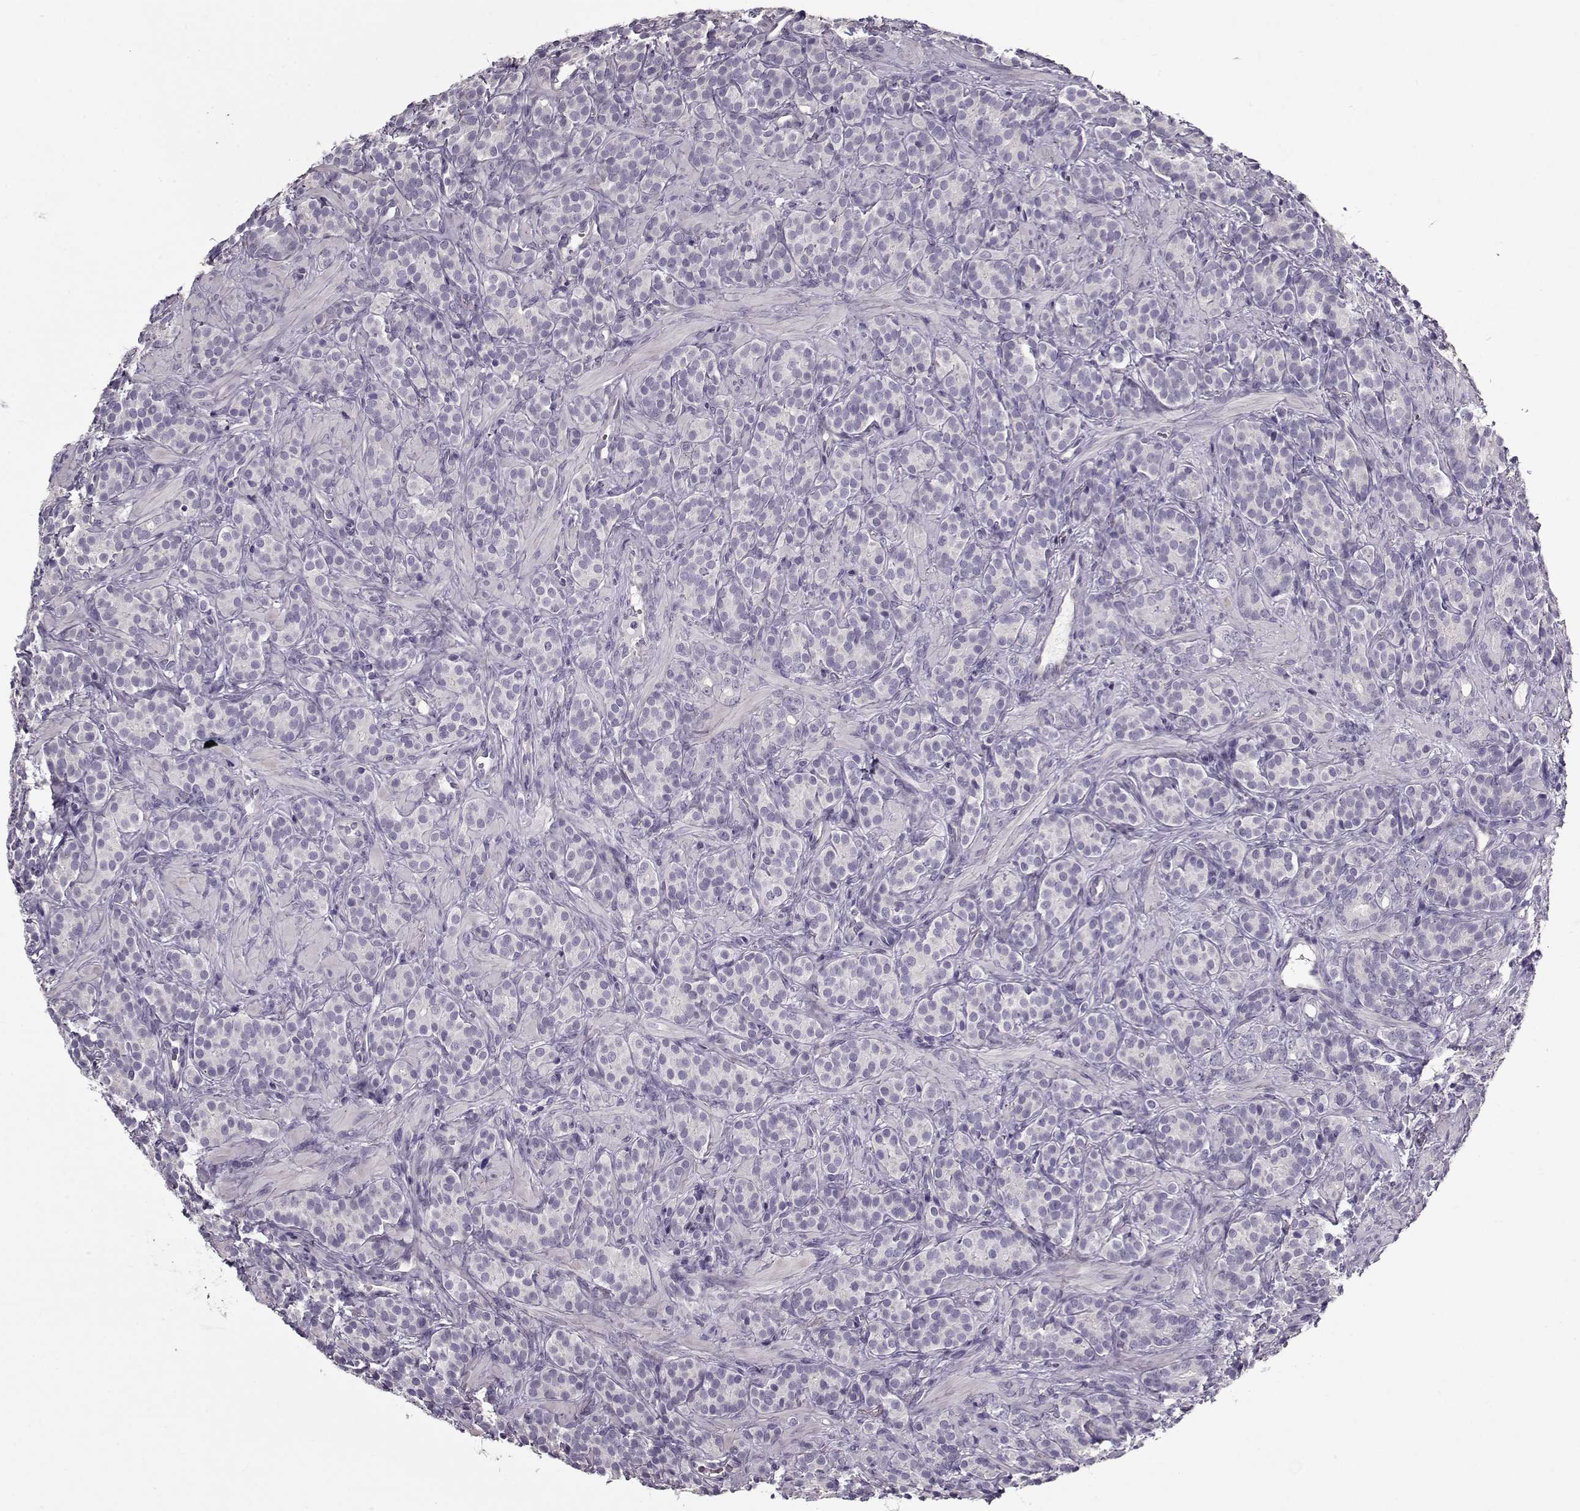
{"staining": {"intensity": "negative", "quantity": "none", "location": "none"}, "tissue": "prostate cancer", "cell_type": "Tumor cells", "image_type": "cancer", "snomed": [{"axis": "morphology", "description": "Adenocarcinoma, High grade"}, {"axis": "topography", "description": "Prostate"}], "caption": "Tumor cells show no significant protein expression in prostate cancer.", "gene": "CCDC136", "patient": {"sex": "male", "age": 84}}